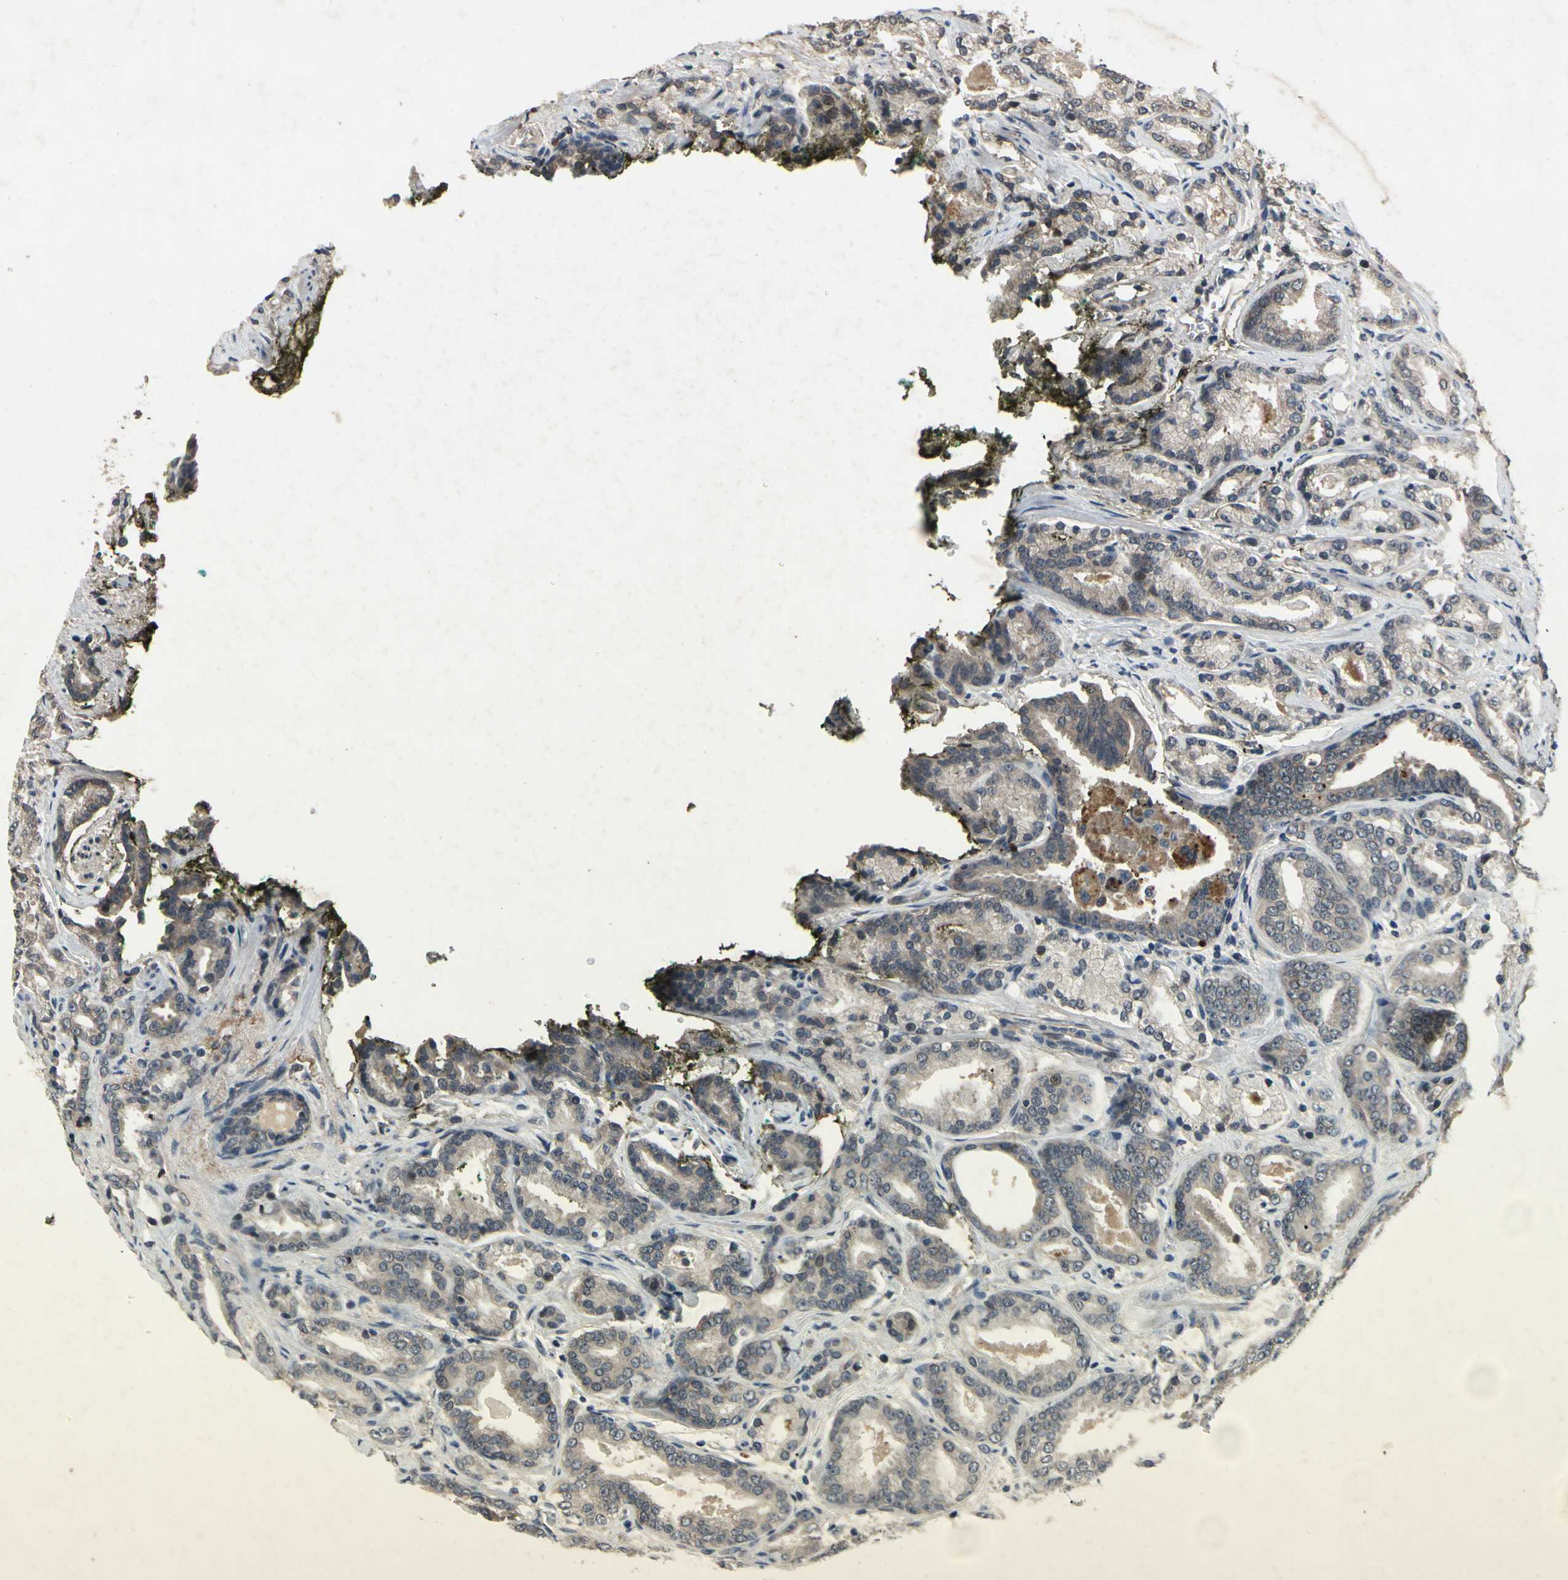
{"staining": {"intensity": "weak", "quantity": "25%-75%", "location": "cytoplasmic/membranous"}, "tissue": "prostate cancer", "cell_type": "Tumor cells", "image_type": "cancer", "snomed": [{"axis": "morphology", "description": "Adenocarcinoma, Low grade"}, {"axis": "topography", "description": "Prostate"}], "caption": "Weak cytoplasmic/membranous expression for a protein is present in about 25%-75% of tumor cells of prostate adenocarcinoma (low-grade) using immunohistochemistry (IHC).", "gene": "DPY19L3", "patient": {"sex": "male", "age": 63}}